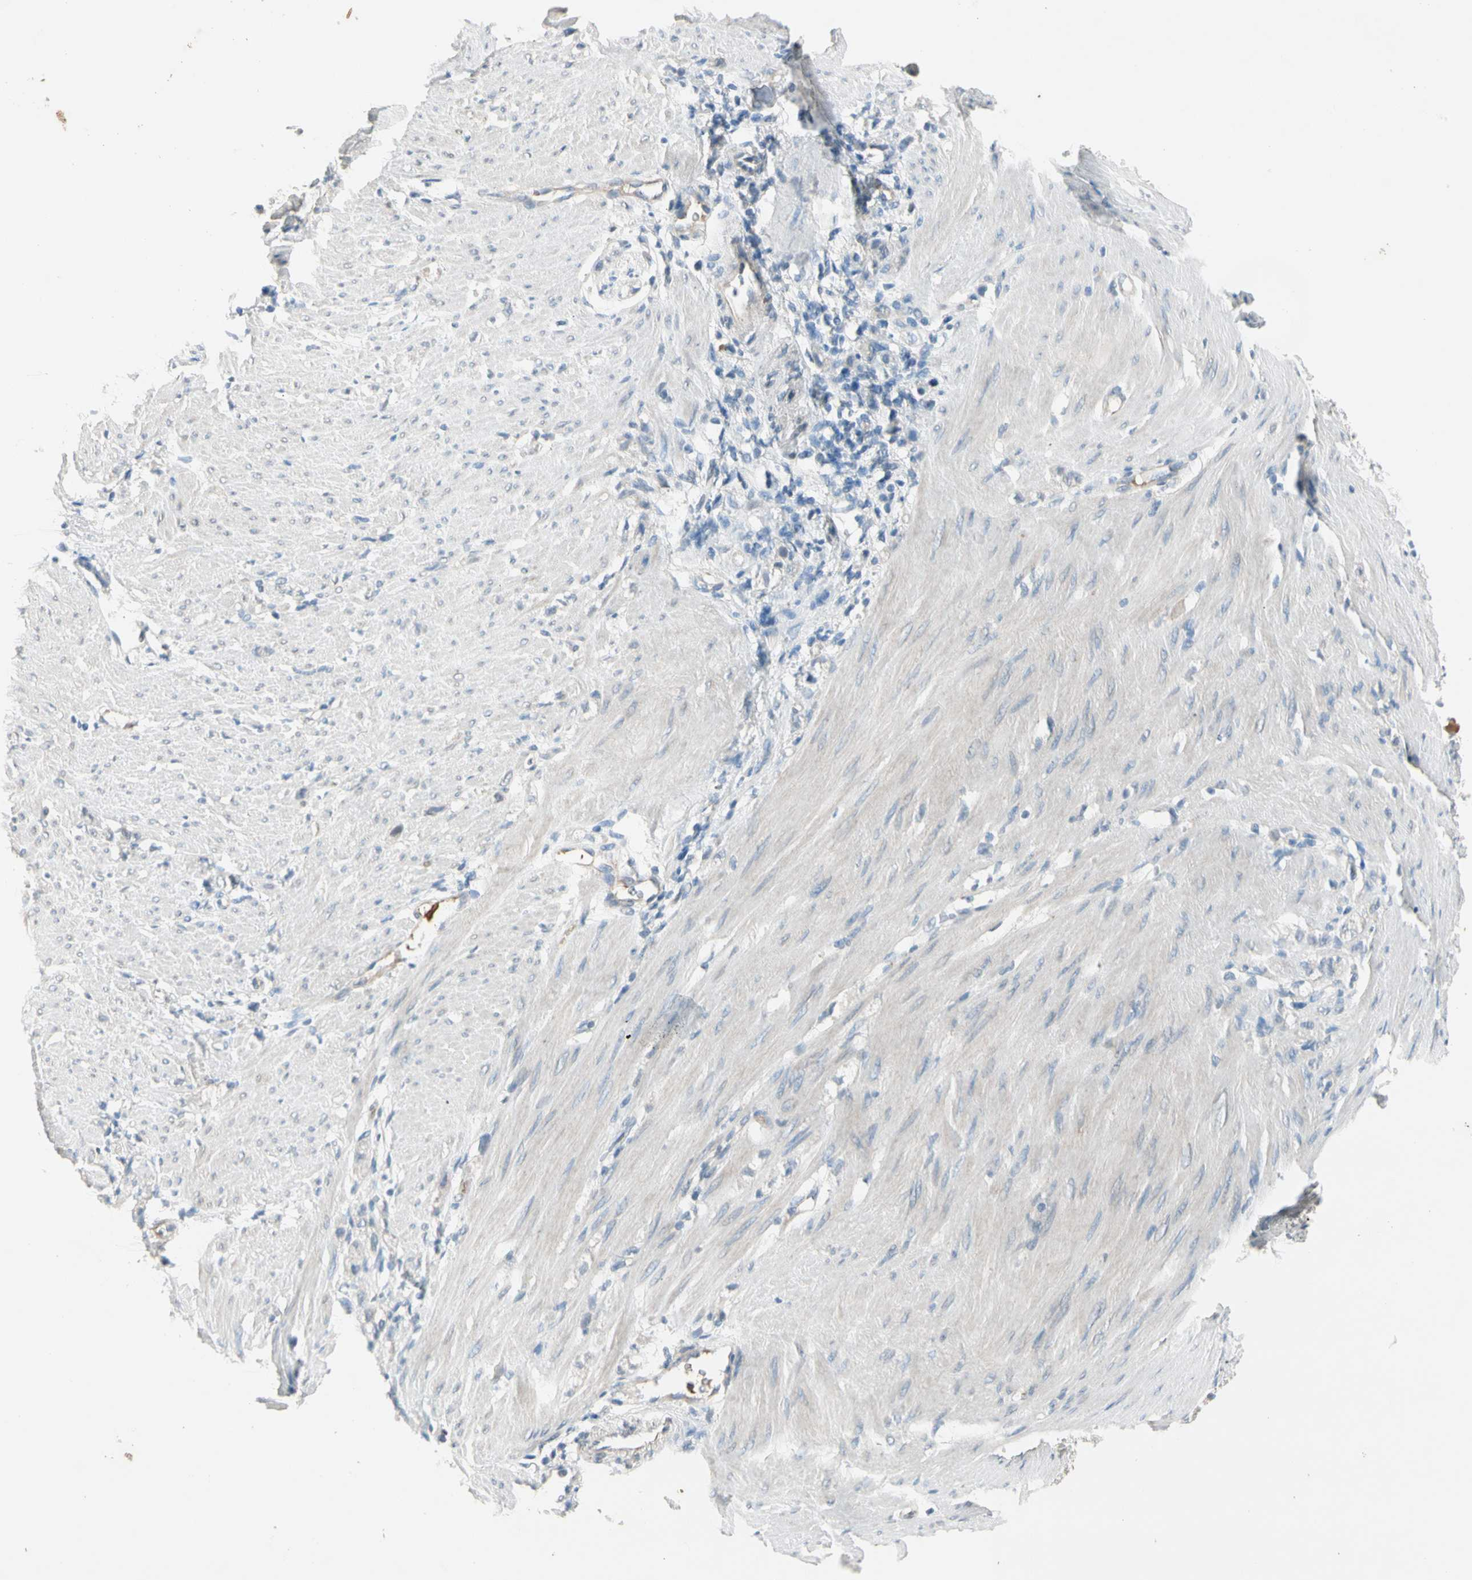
{"staining": {"intensity": "negative", "quantity": "none", "location": "none"}, "tissue": "stomach cancer", "cell_type": "Tumor cells", "image_type": "cancer", "snomed": [{"axis": "morphology", "description": "Adenocarcinoma, NOS"}, {"axis": "topography", "description": "Stomach"}], "caption": "This is an IHC histopathology image of human stomach adenocarcinoma. There is no positivity in tumor cells.", "gene": "SERPIND1", "patient": {"sex": "male", "age": 82}}